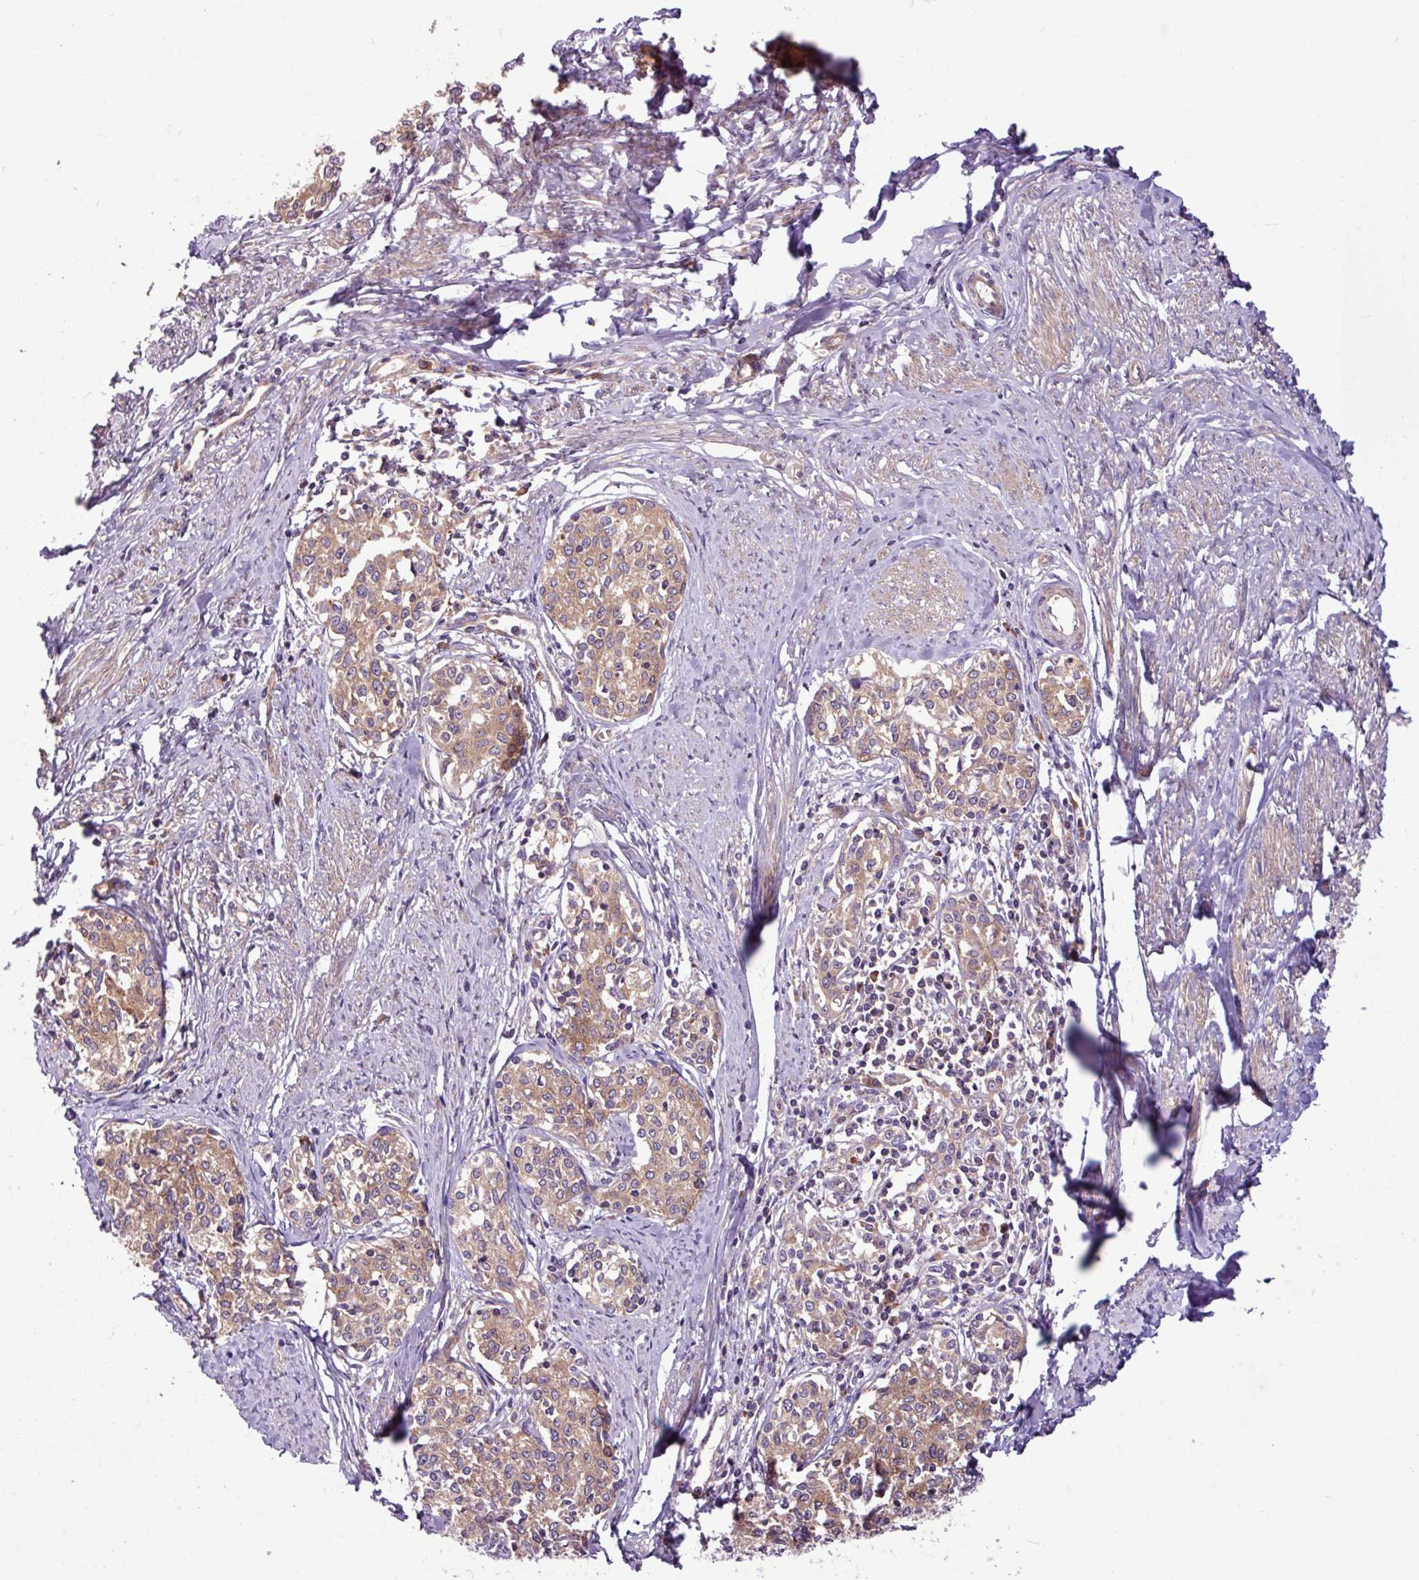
{"staining": {"intensity": "moderate", "quantity": ">75%", "location": "cytoplasmic/membranous"}, "tissue": "cervical cancer", "cell_type": "Tumor cells", "image_type": "cancer", "snomed": [{"axis": "morphology", "description": "Squamous cell carcinoma, NOS"}, {"axis": "morphology", "description": "Adenocarcinoma, NOS"}, {"axis": "topography", "description": "Cervix"}], "caption": "A medium amount of moderate cytoplasmic/membranous staining is seen in about >75% of tumor cells in cervical cancer (squamous cell carcinoma) tissue.", "gene": "MROH2A", "patient": {"sex": "female", "age": 52}}